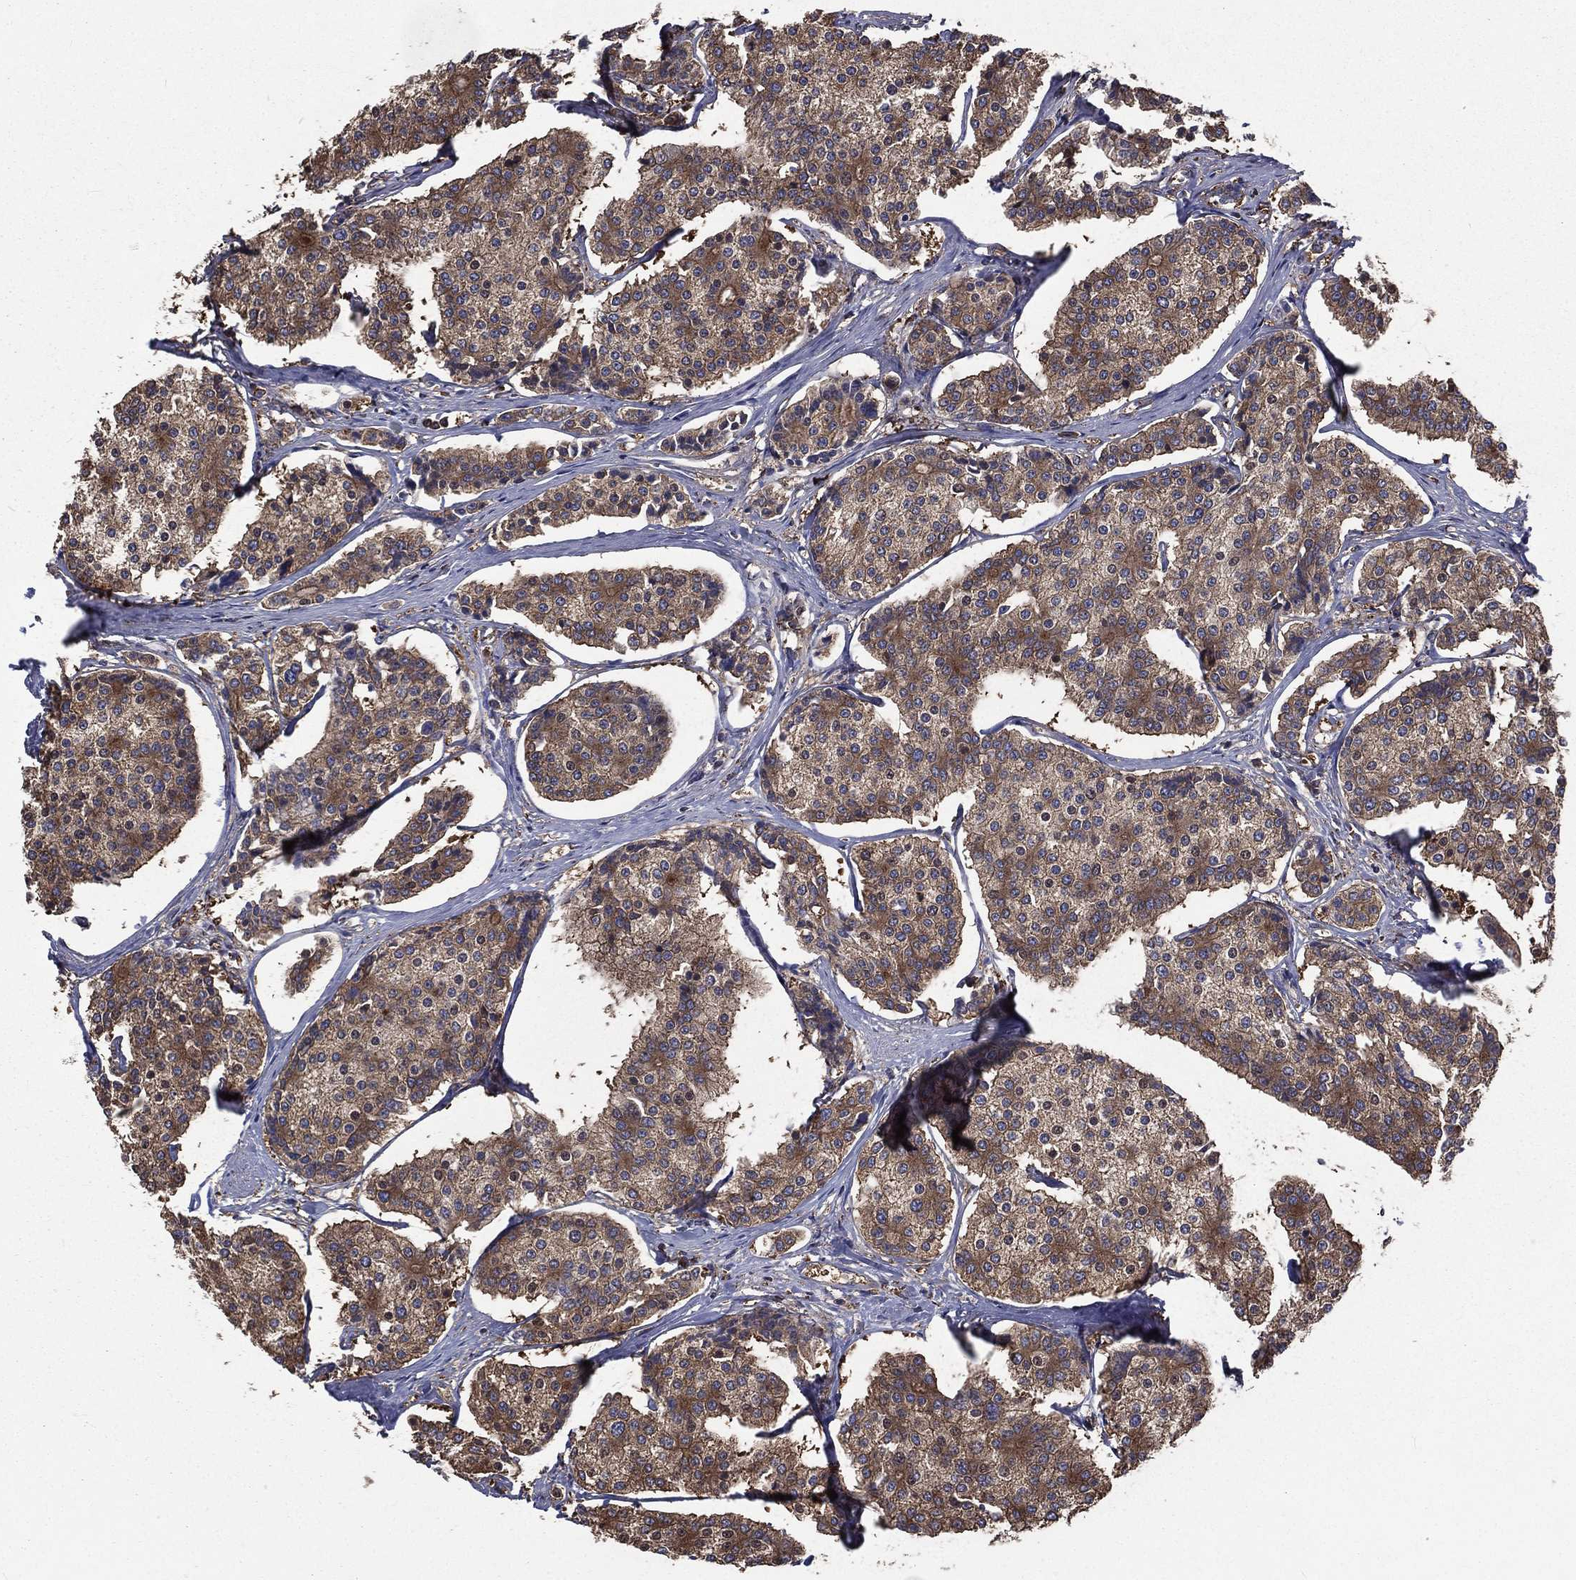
{"staining": {"intensity": "moderate", "quantity": "25%-75%", "location": "cytoplasmic/membranous"}, "tissue": "carcinoid", "cell_type": "Tumor cells", "image_type": "cancer", "snomed": [{"axis": "morphology", "description": "Carcinoid, malignant, NOS"}, {"axis": "topography", "description": "Small intestine"}], "caption": "IHC histopathology image of neoplastic tissue: human carcinoid stained using immunohistochemistry exhibits medium levels of moderate protein expression localized specifically in the cytoplasmic/membranous of tumor cells, appearing as a cytoplasmic/membranous brown color.", "gene": "SARS1", "patient": {"sex": "female", "age": 65}}